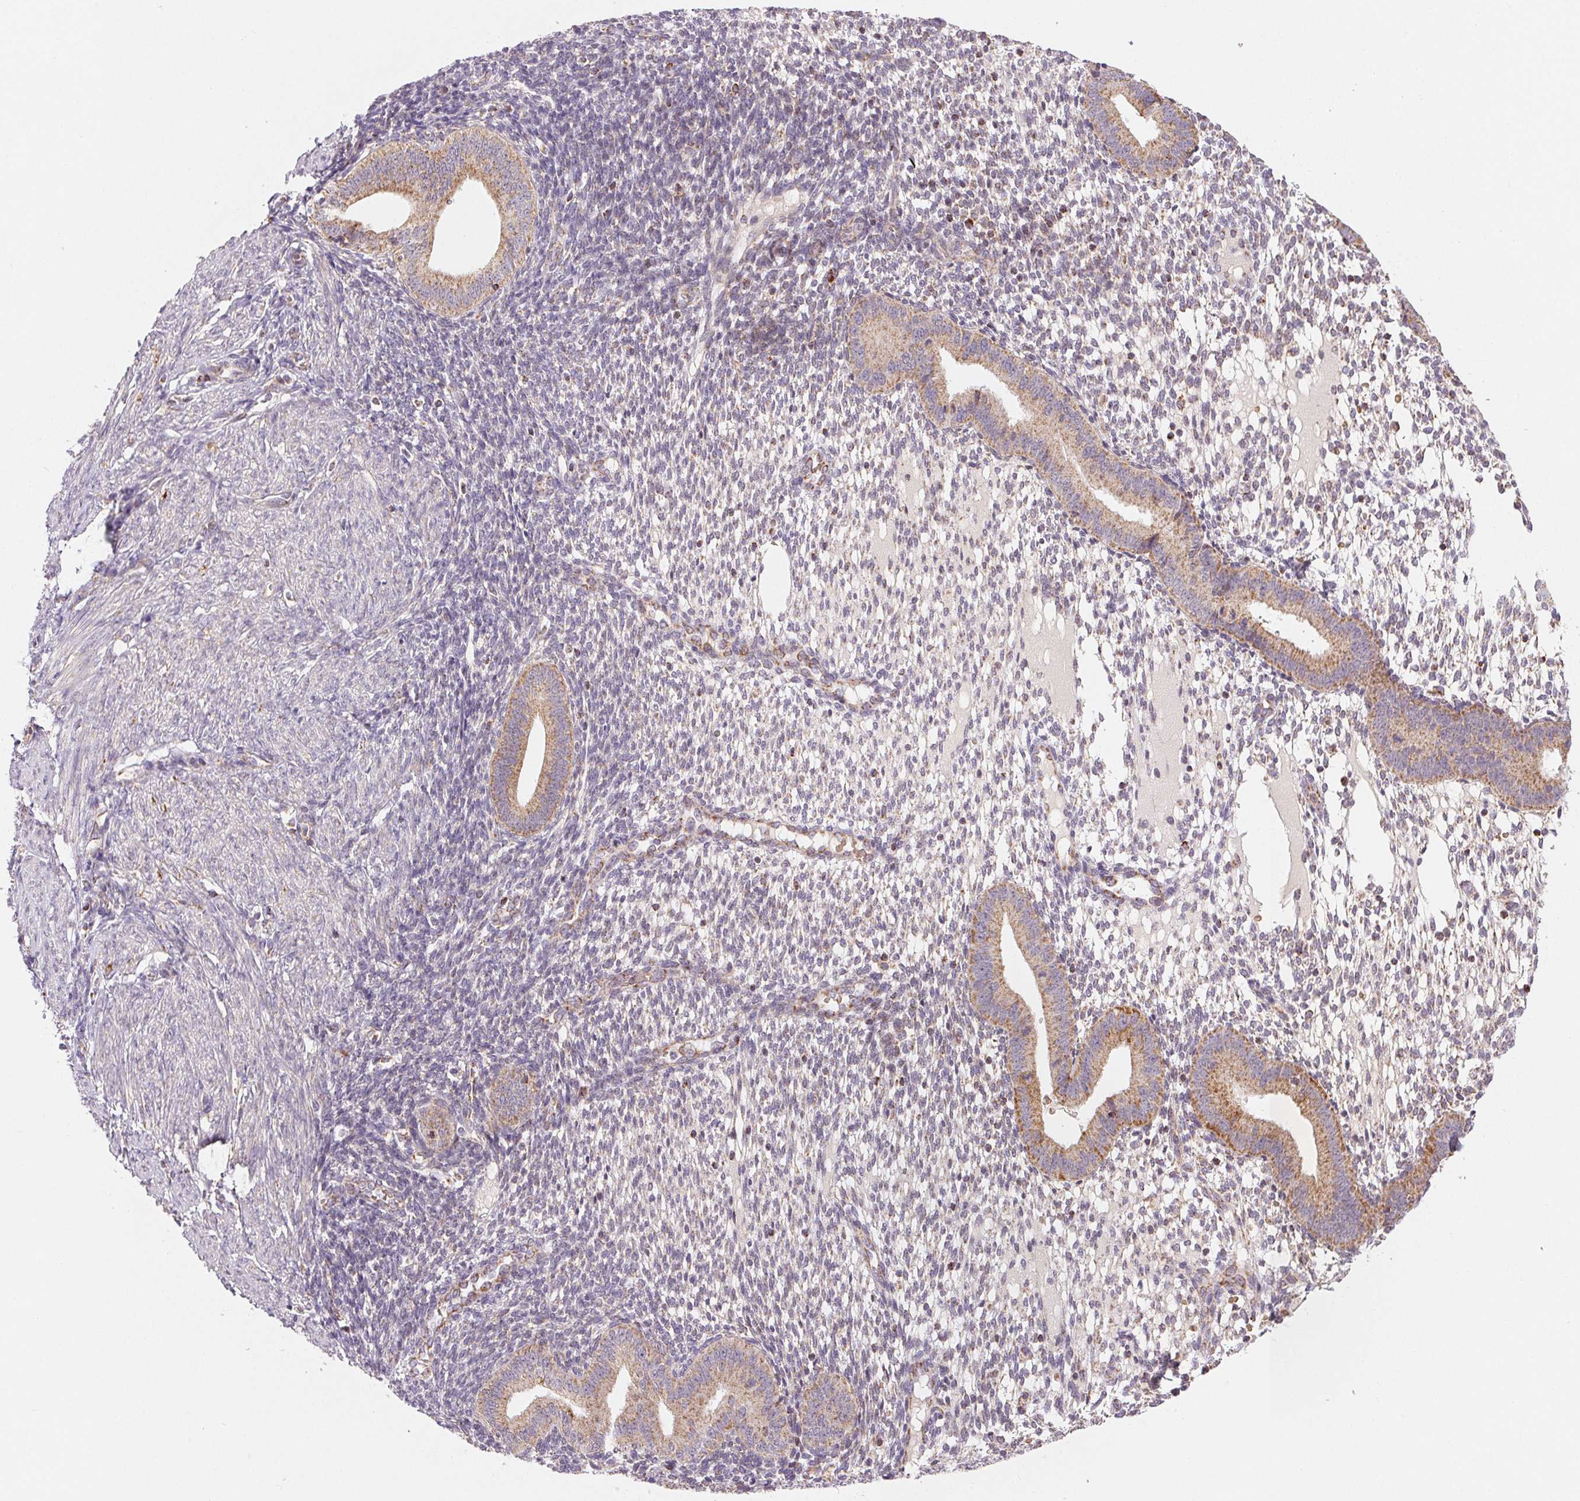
{"staining": {"intensity": "negative", "quantity": "none", "location": "none"}, "tissue": "endometrium", "cell_type": "Cells in endometrial stroma", "image_type": "normal", "snomed": [{"axis": "morphology", "description": "Normal tissue, NOS"}, {"axis": "topography", "description": "Endometrium"}], "caption": "Immunohistochemical staining of benign endometrium demonstrates no significant expression in cells in endometrial stroma. (DAB (3,3'-diaminobenzidine) immunohistochemistry (IHC) visualized using brightfield microscopy, high magnification).", "gene": "HINT2", "patient": {"sex": "female", "age": 40}}